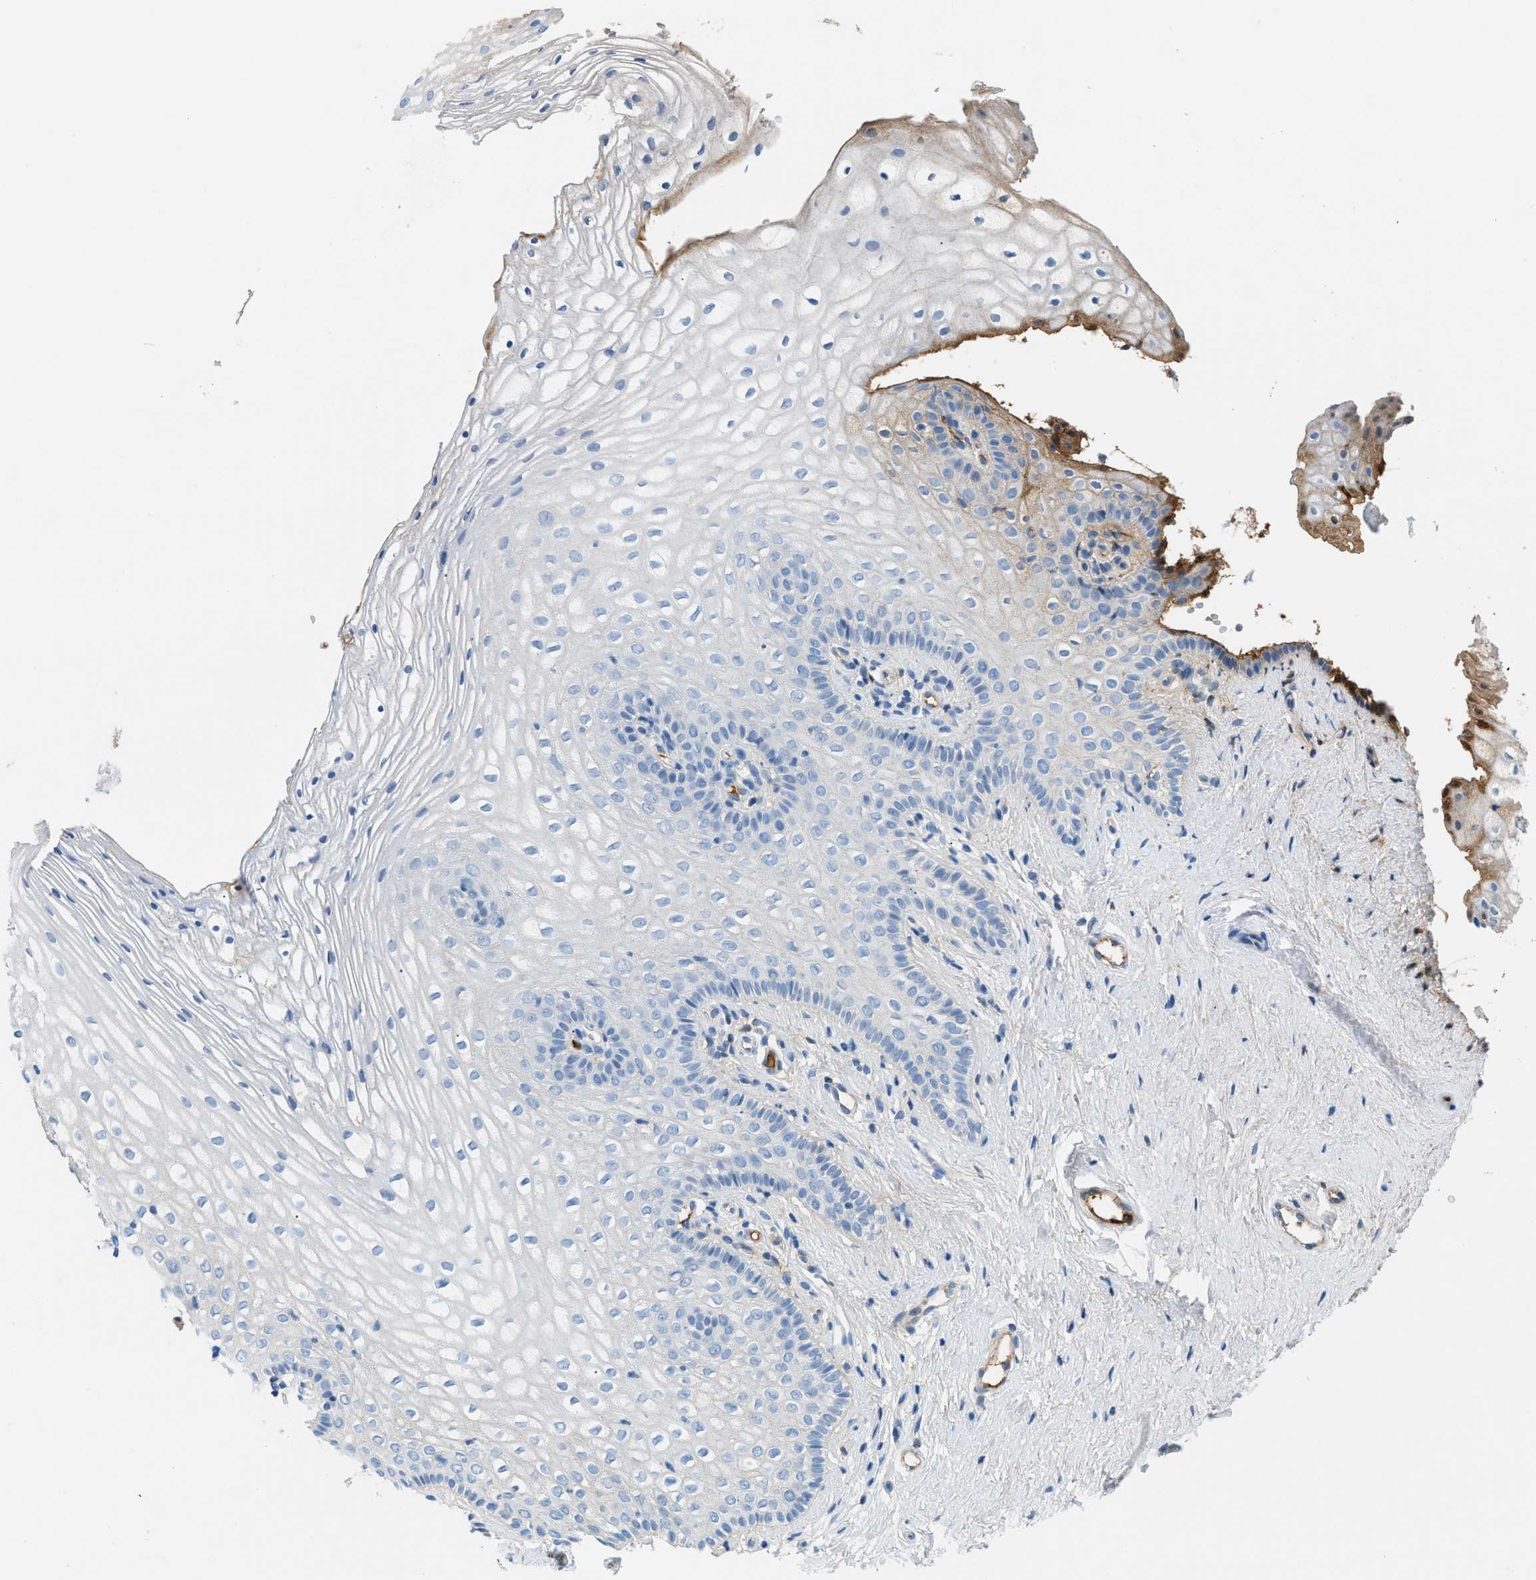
{"staining": {"intensity": "weak", "quantity": "<25%", "location": "cytoplasmic/membranous"}, "tissue": "vagina", "cell_type": "Squamous epithelial cells", "image_type": "normal", "snomed": [{"axis": "morphology", "description": "Normal tissue, NOS"}, {"axis": "topography", "description": "Vagina"}], "caption": "DAB immunohistochemical staining of normal human vagina displays no significant expression in squamous epithelial cells. (DAB (3,3'-diaminobenzidine) IHC visualized using brightfield microscopy, high magnification).", "gene": "CFI", "patient": {"sex": "female", "age": 32}}